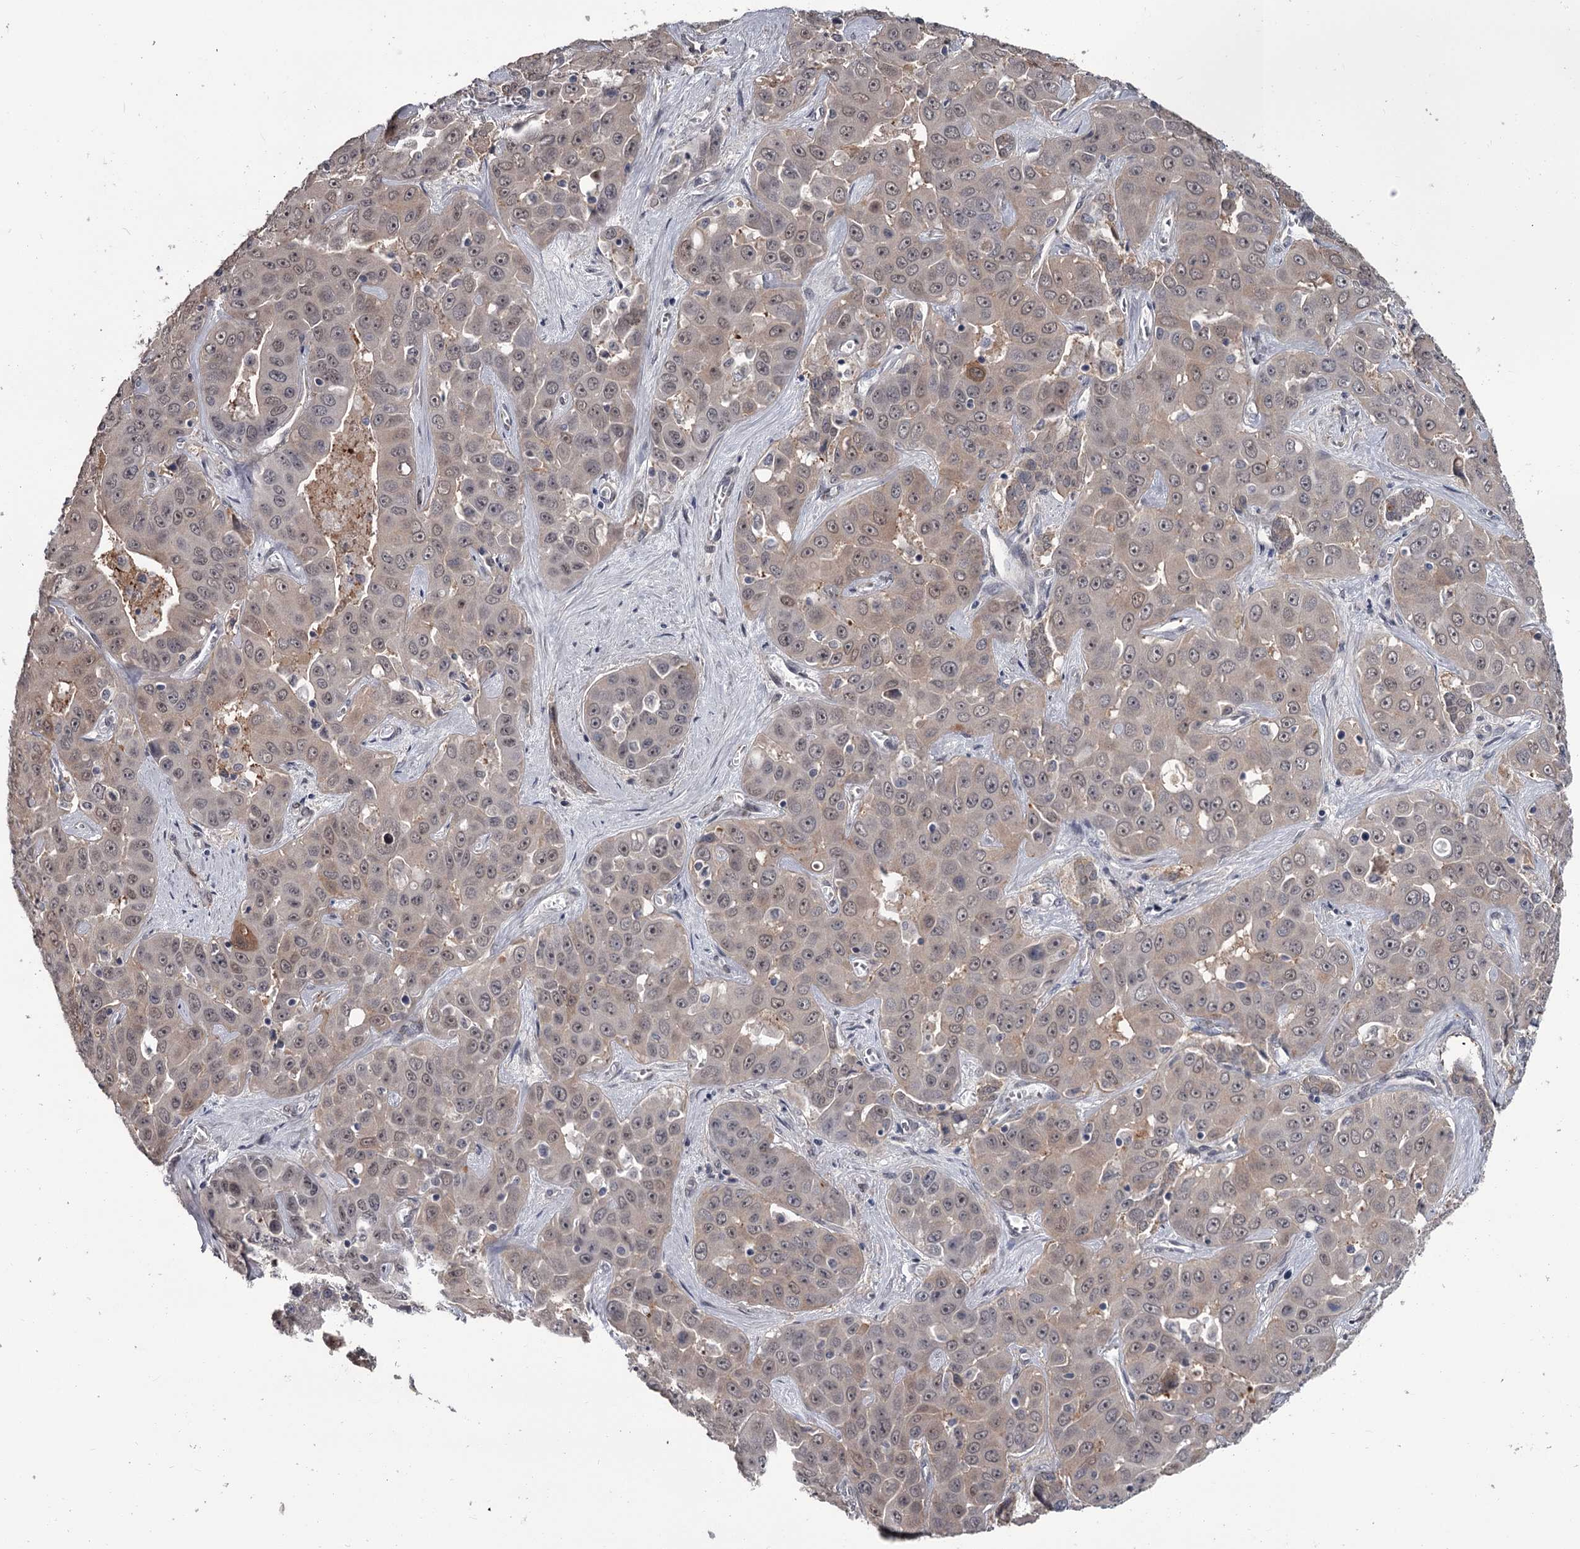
{"staining": {"intensity": "weak", "quantity": "25%-75%", "location": "nuclear"}, "tissue": "liver cancer", "cell_type": "Tumor cells", "image_type": "cancer", "snomed": [{"axis": "morphology", "description": "Cholangiocarcinoma"}, {"axis": "topography", "description": "Liver"}], "caption": "Liver cancer stained for a protein demonstrates weak nuclear positivity in tumor cells.", "gene": "PRPF40B", "patient": {"sex": "female", "age": 52}}